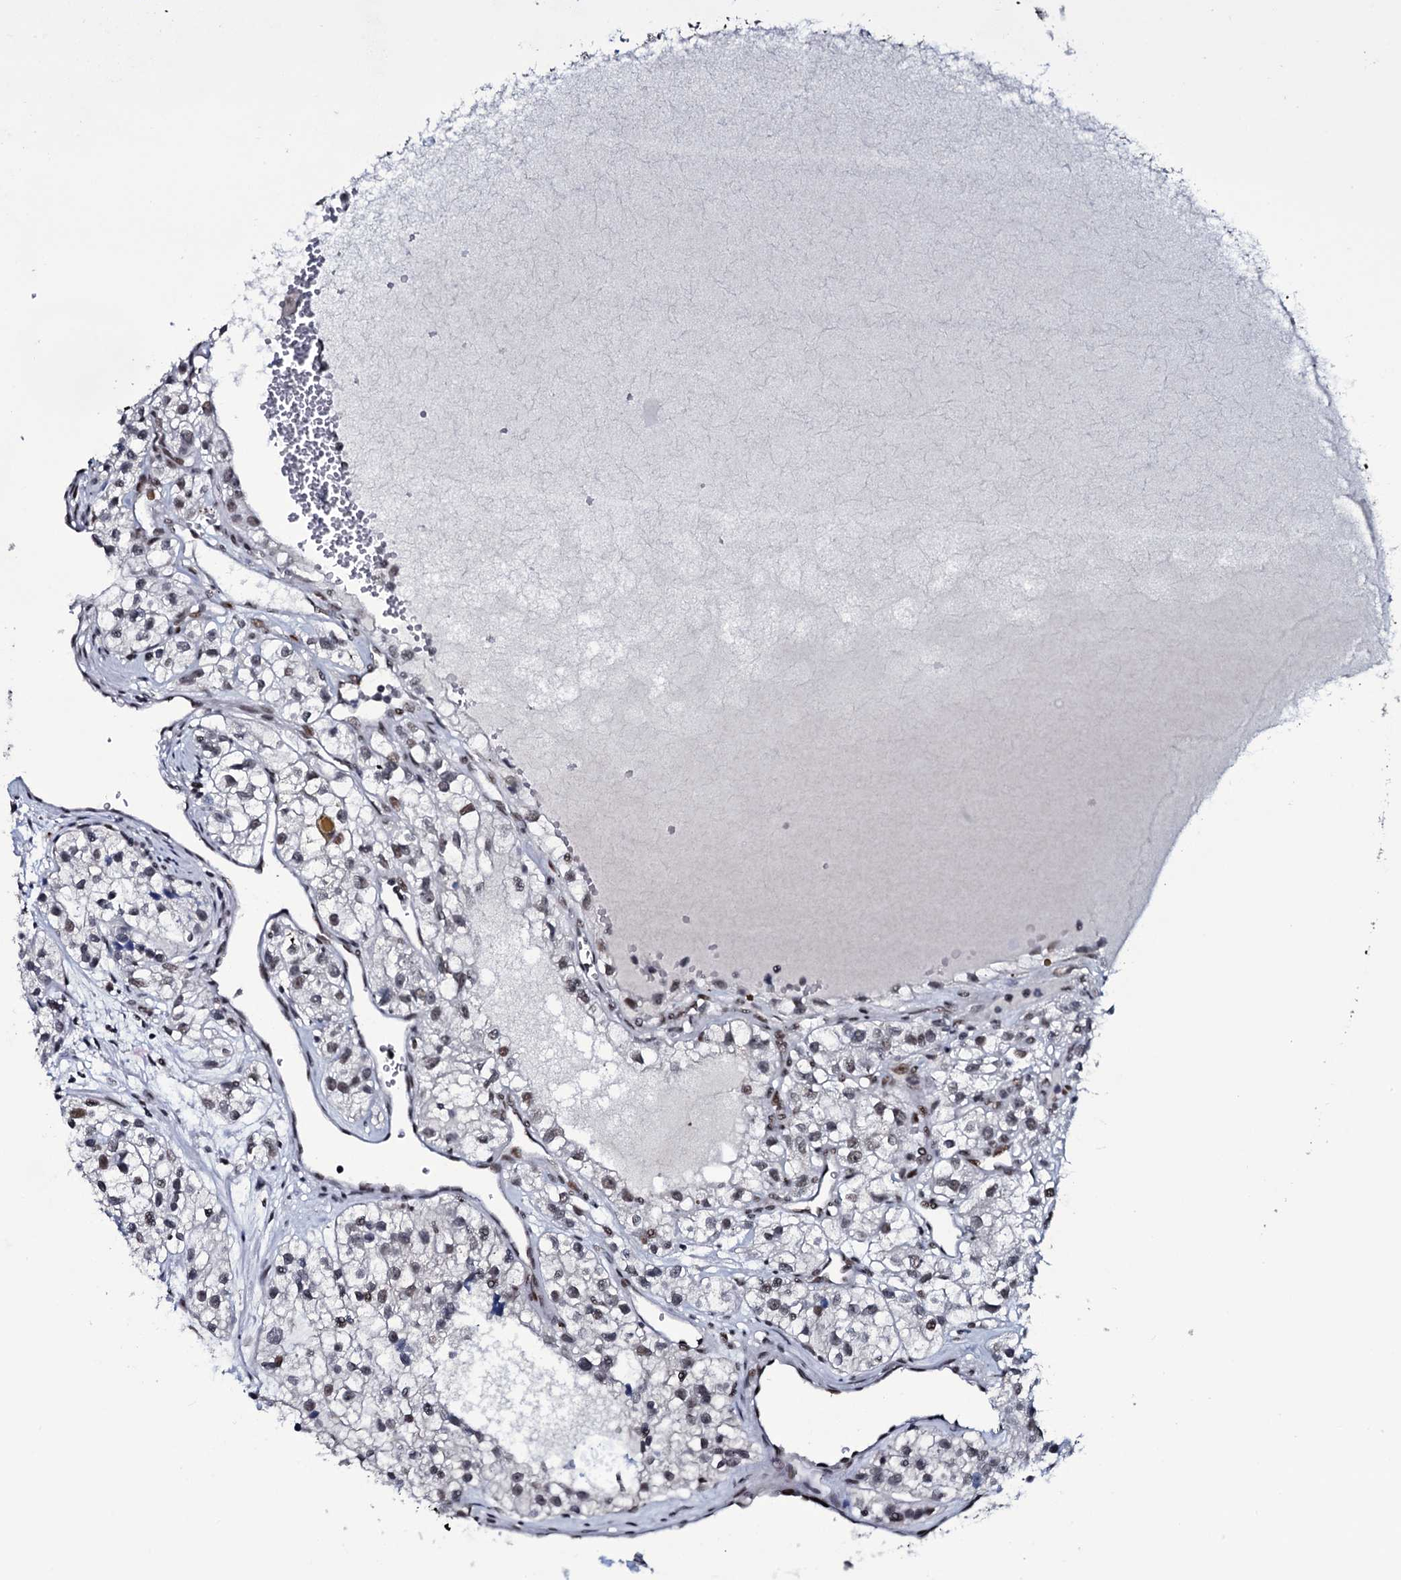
{"staining": {"intensity": "weak", "quantity": "<25%", "location": "nuclear"}, "tissue": "renal cancer", "cell_type": "Tumor cells", "image_type": "cancer", "snomed": [{"axis": "morphology", "description": "Adenocarcinoma, NOS"}, {"axis": "topography", "description": "Kidney"}], "caption": "Tumor cells are negative for protein expression in human renal adenocarcinoma.", "gene": "ZMIZ2", "patient": {"sex": "female", "age": 57}}